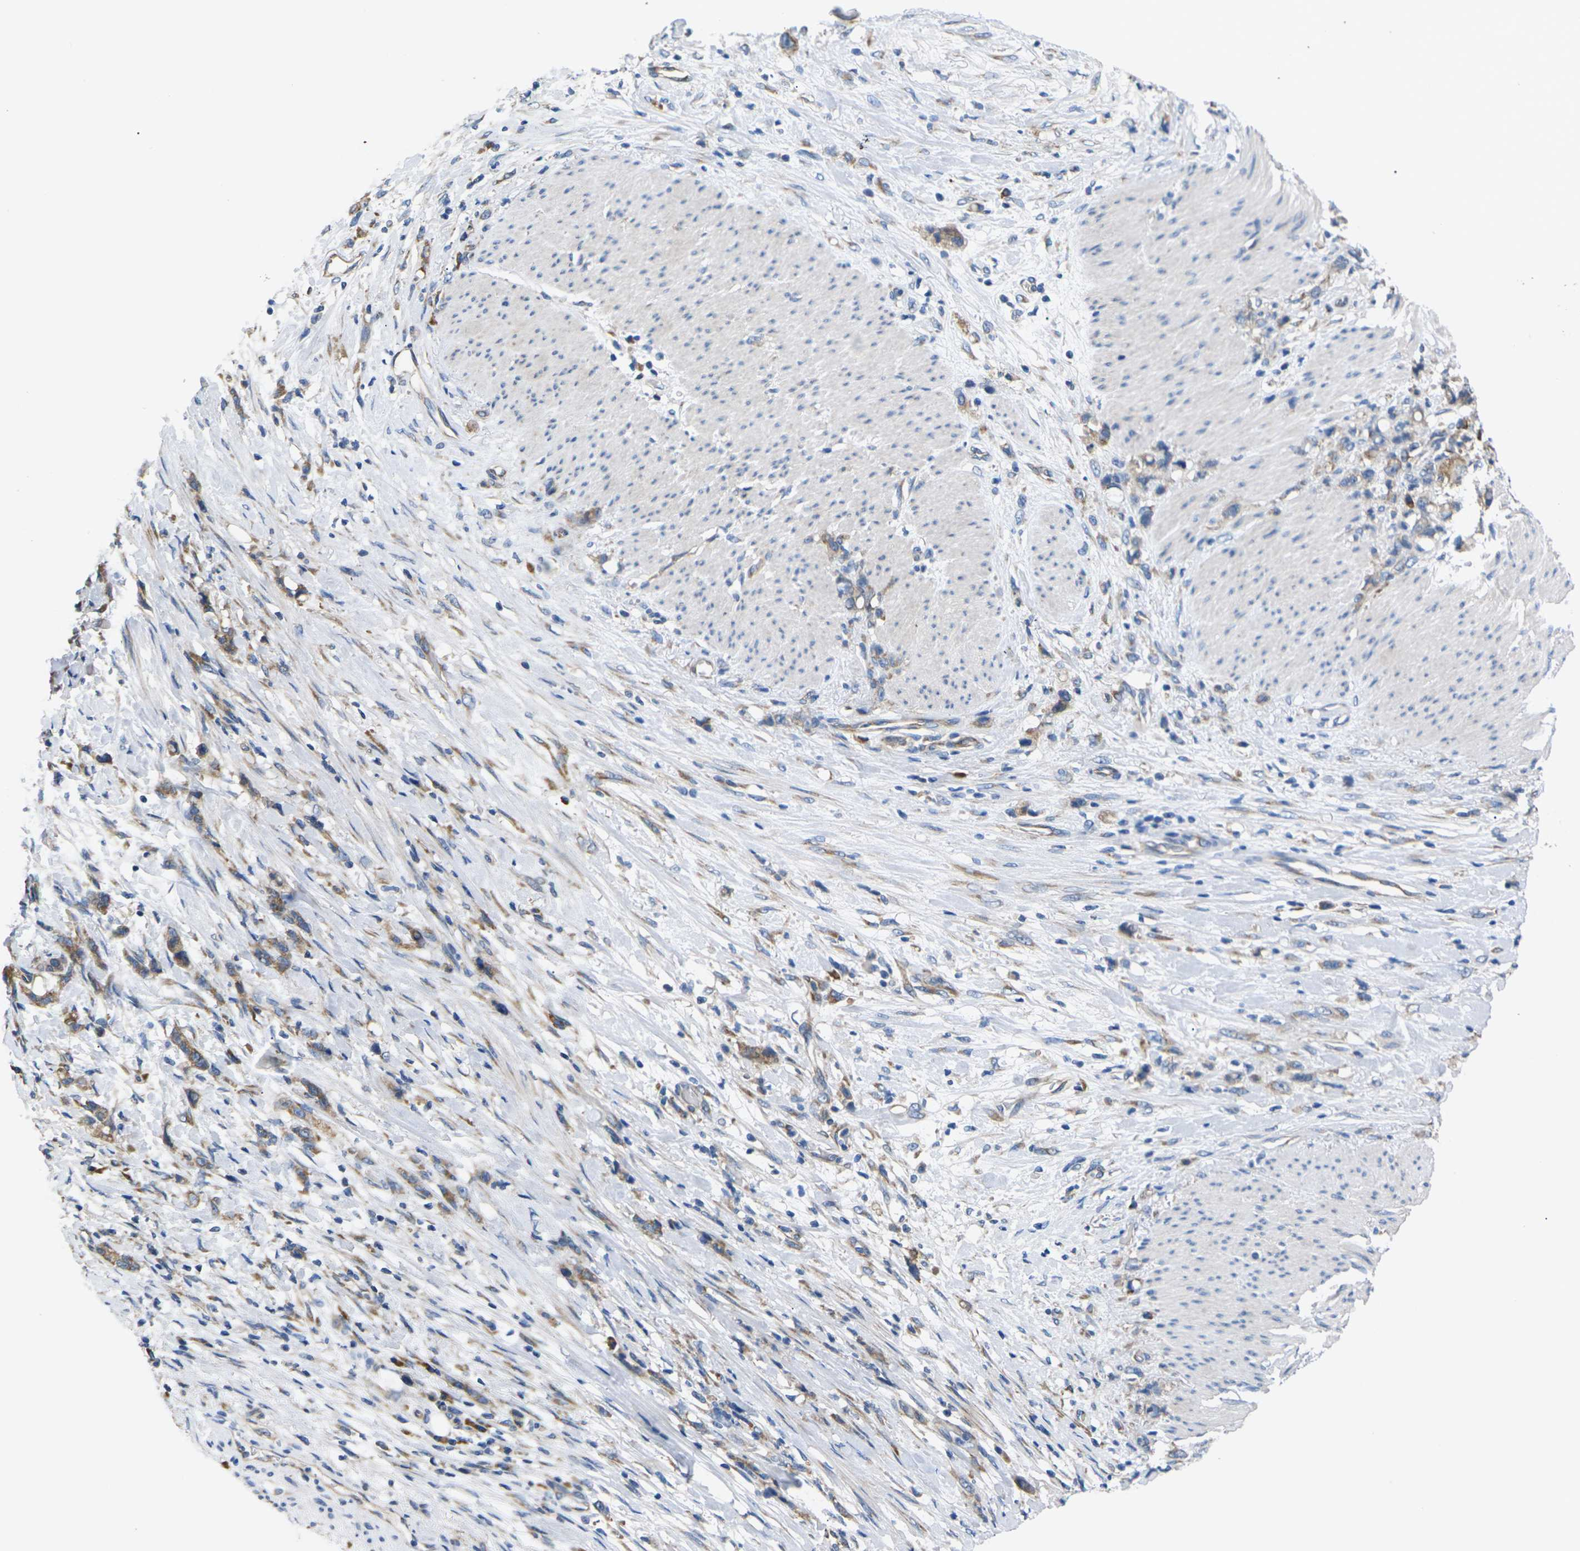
{"staining": {"intensity": "moderate", "quantity": ">75%", "location": "cytoplasmic/membranous"}, "tissue": "stomach cancer", "cell_type": "Tumor cells", "image_type": "cancer", "snomed": [{"axis": "morphology", "description": "Adenocarcinoma, NOS"}, {"axis": "topography", "description": "Stomach, lower"}], "caption": "Immunohistochemical staining of human stomach adenocarcinoma displays medium levels of moderate cytoplasmic/membranous protein positivity in approximately >75% of tumor cells.", "gene": "KLHDC8B", "patient": {"sex": "male", "age": 88}}